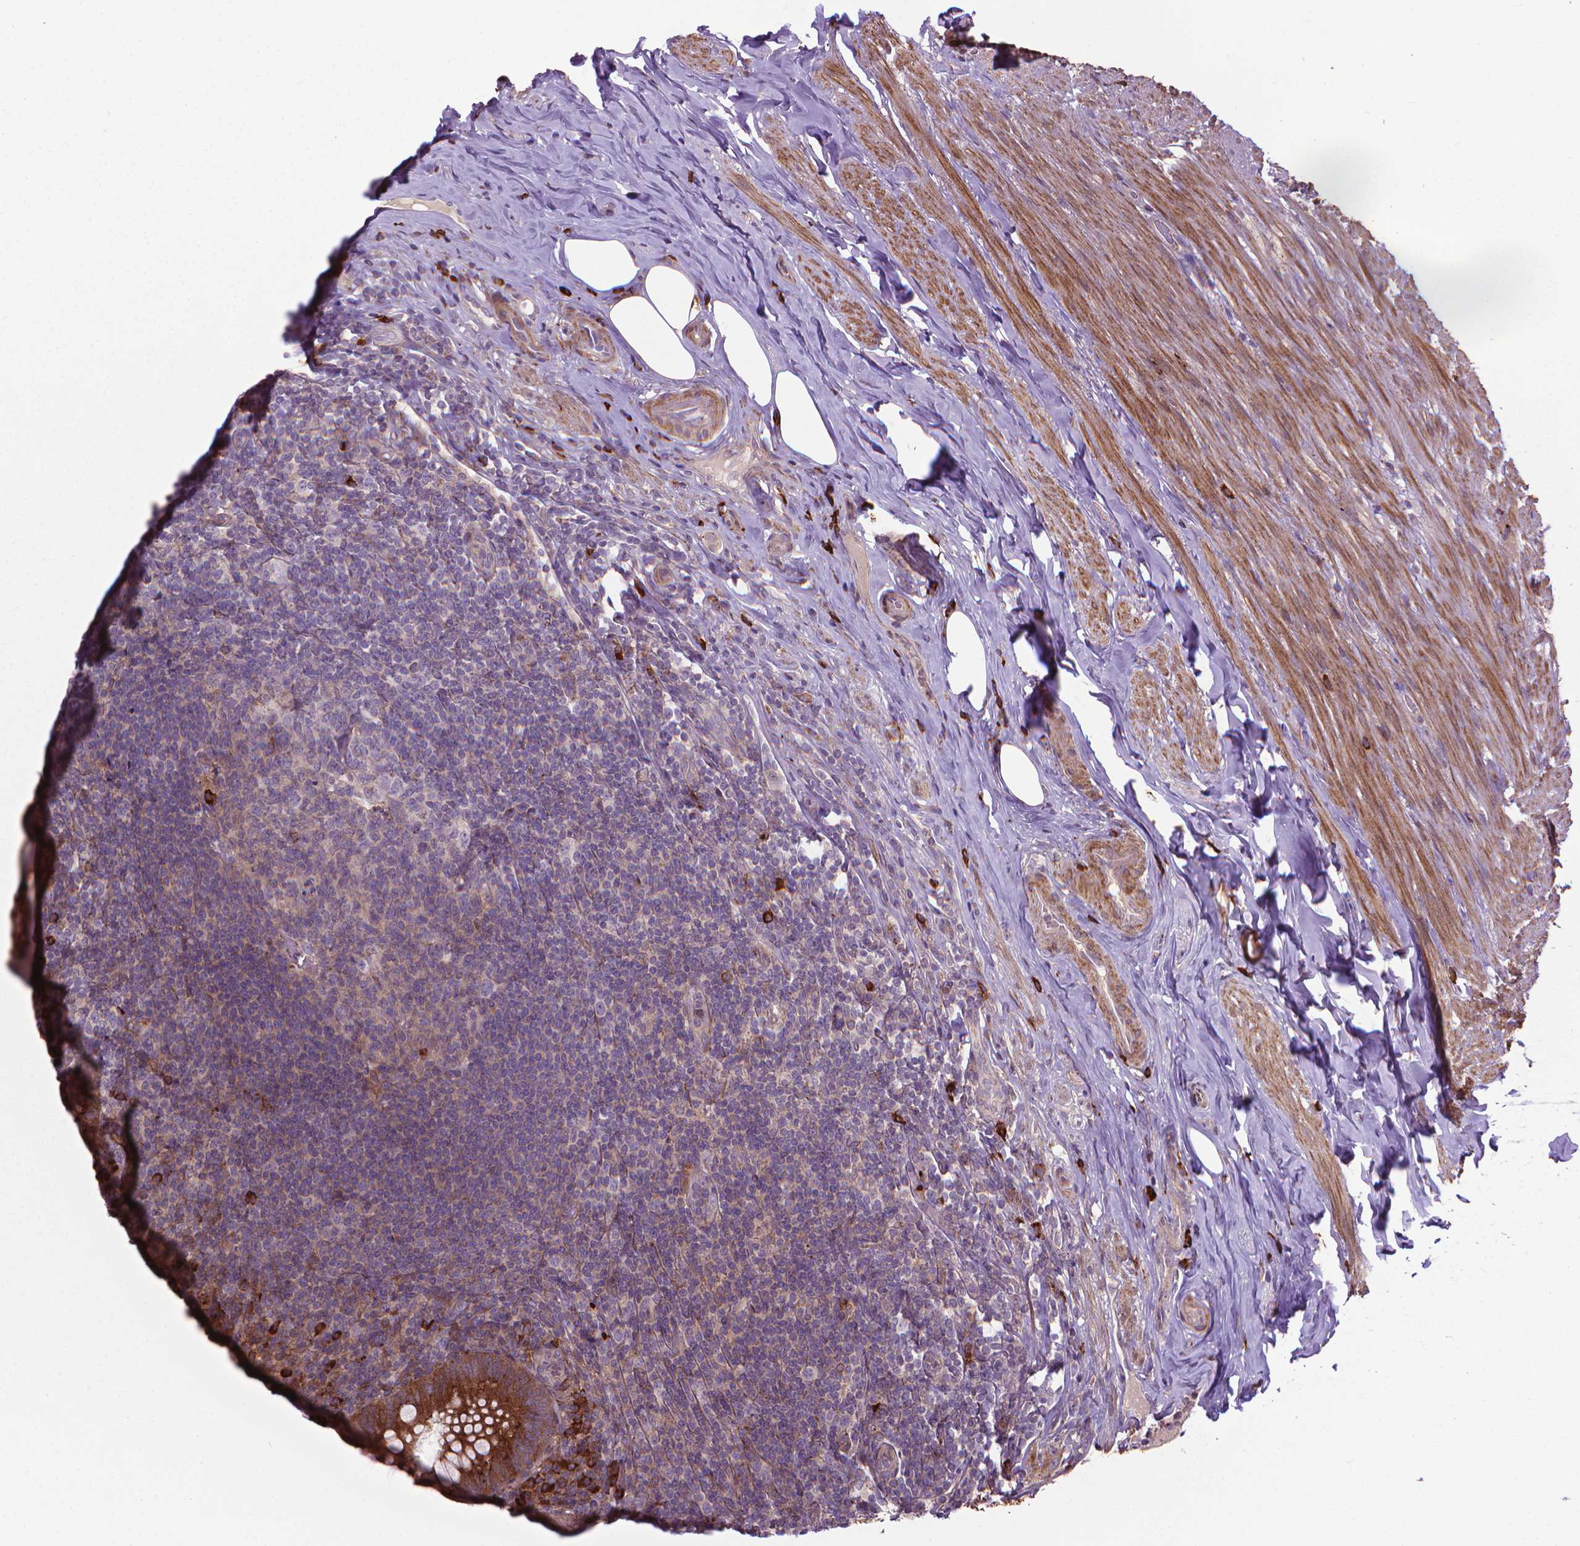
{"staining": {"intensity": "moderate", "quantity": ">75%", "location": "cytoplasmic/membranous"}, "tissue": "appendix", "cell_type": "Glandular cells", "image_type": "normal", "snomed": [{"axis": "morphology", "description": "Normal tissue, NOS"}, {"axis": "topography", "description": "Appendix"}], "caption": "Immunohistochemical staining of unremarkable human appendix shows >75% levels of moderate cytoplasmic/membranous protein positivity in approximately >75% of glandular cells.", "gene": "MYH14", "patient": {"sex": "male", "age": 47}}